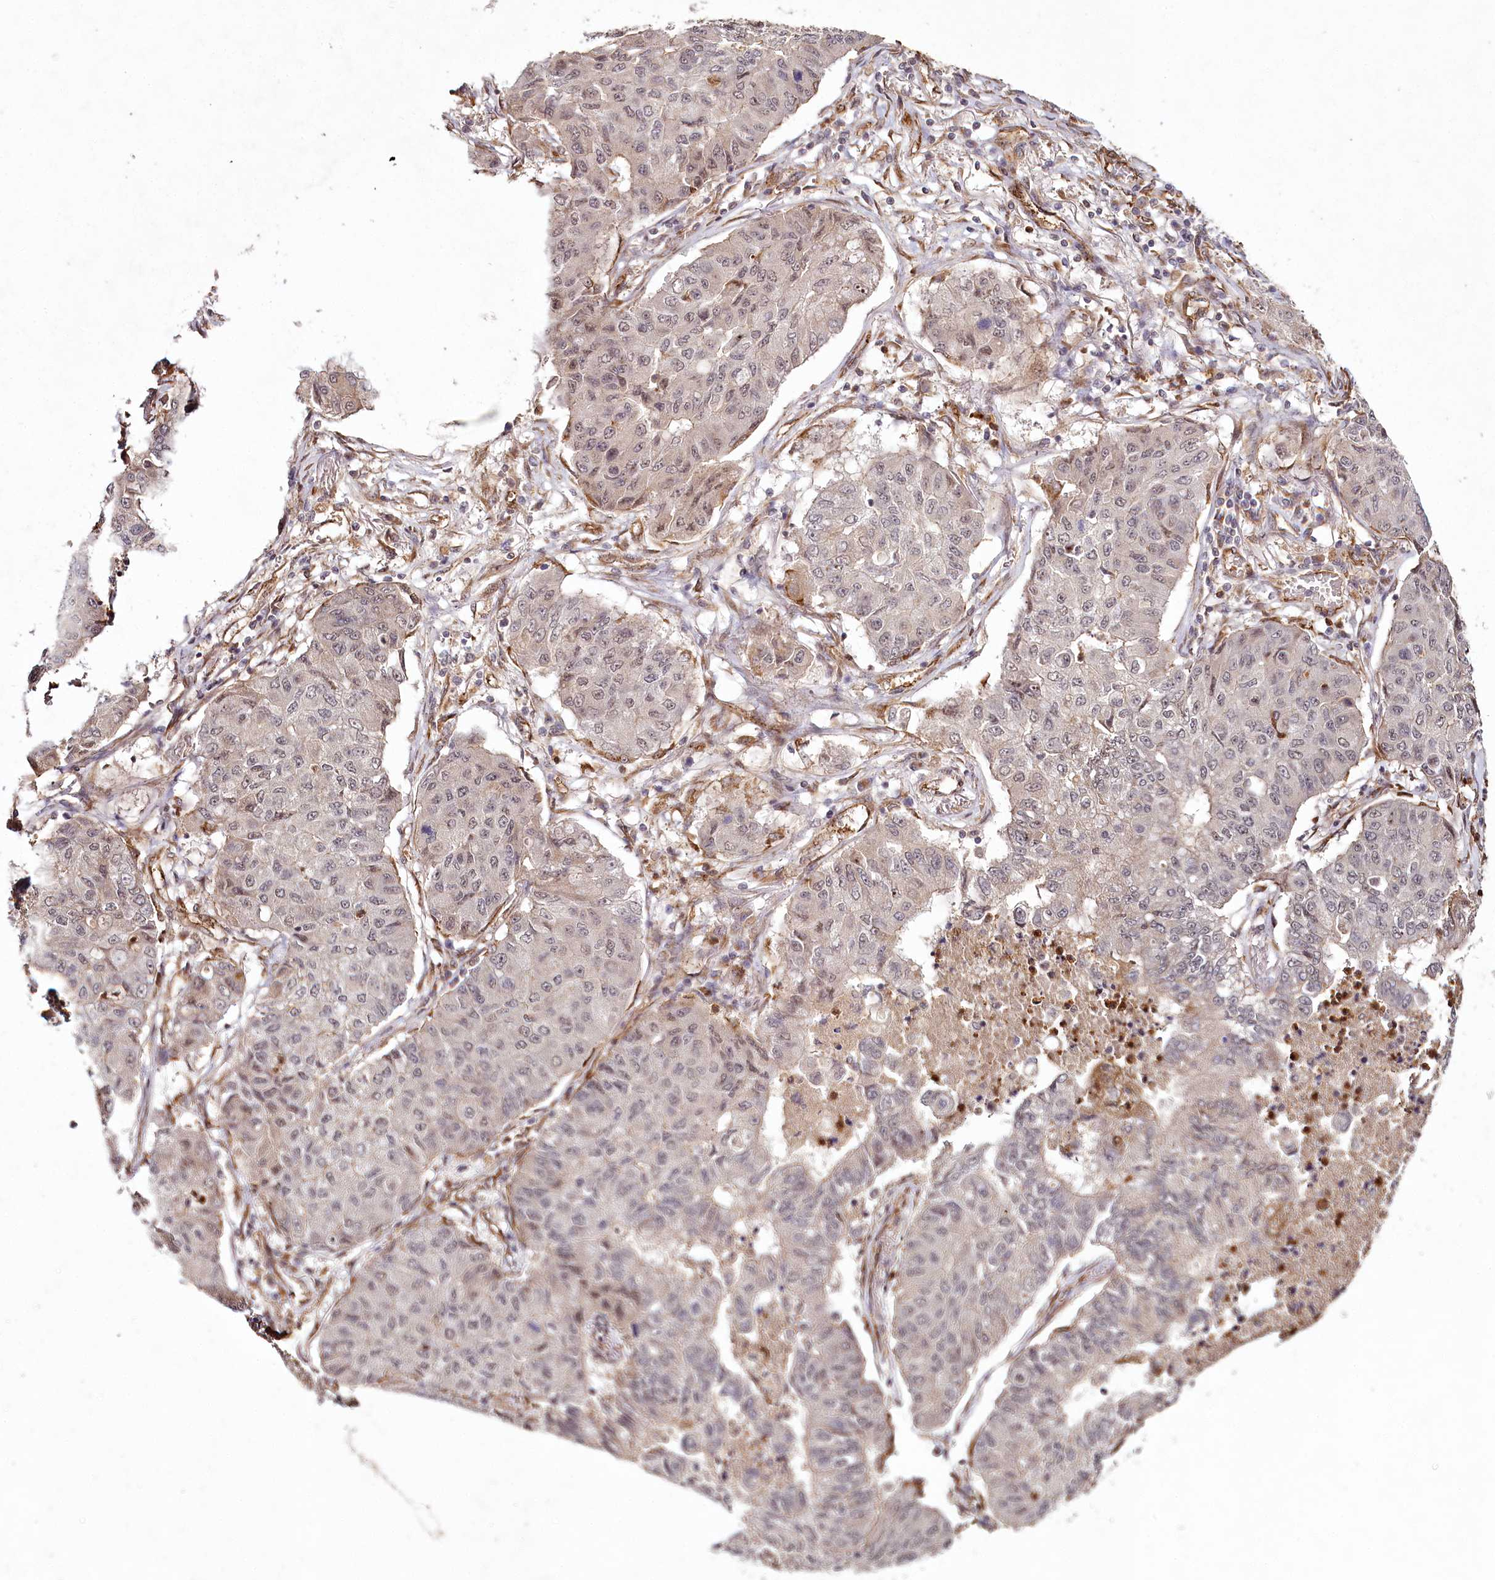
{"staining": {"intensity": "weak", "quantity": "25%-75%", "location": "nuclear"}, "tissue": "lung cancer", "cell_type": "Tumor cells", "image_type": "cancer", "snomed": [{"axis": "morphology", "description": "Squamous cell carcinoma, NOS"}, {"axis": "topography", "description": "Lung"}], "caption": "A low amount of weak nuclear expression is appreciated in approximately 25%-75% of tumor cells in lung squamous cell carcinoma tissue.", "gene": "ALKBH8", "patient": {"sex": "male", "age": 74}}